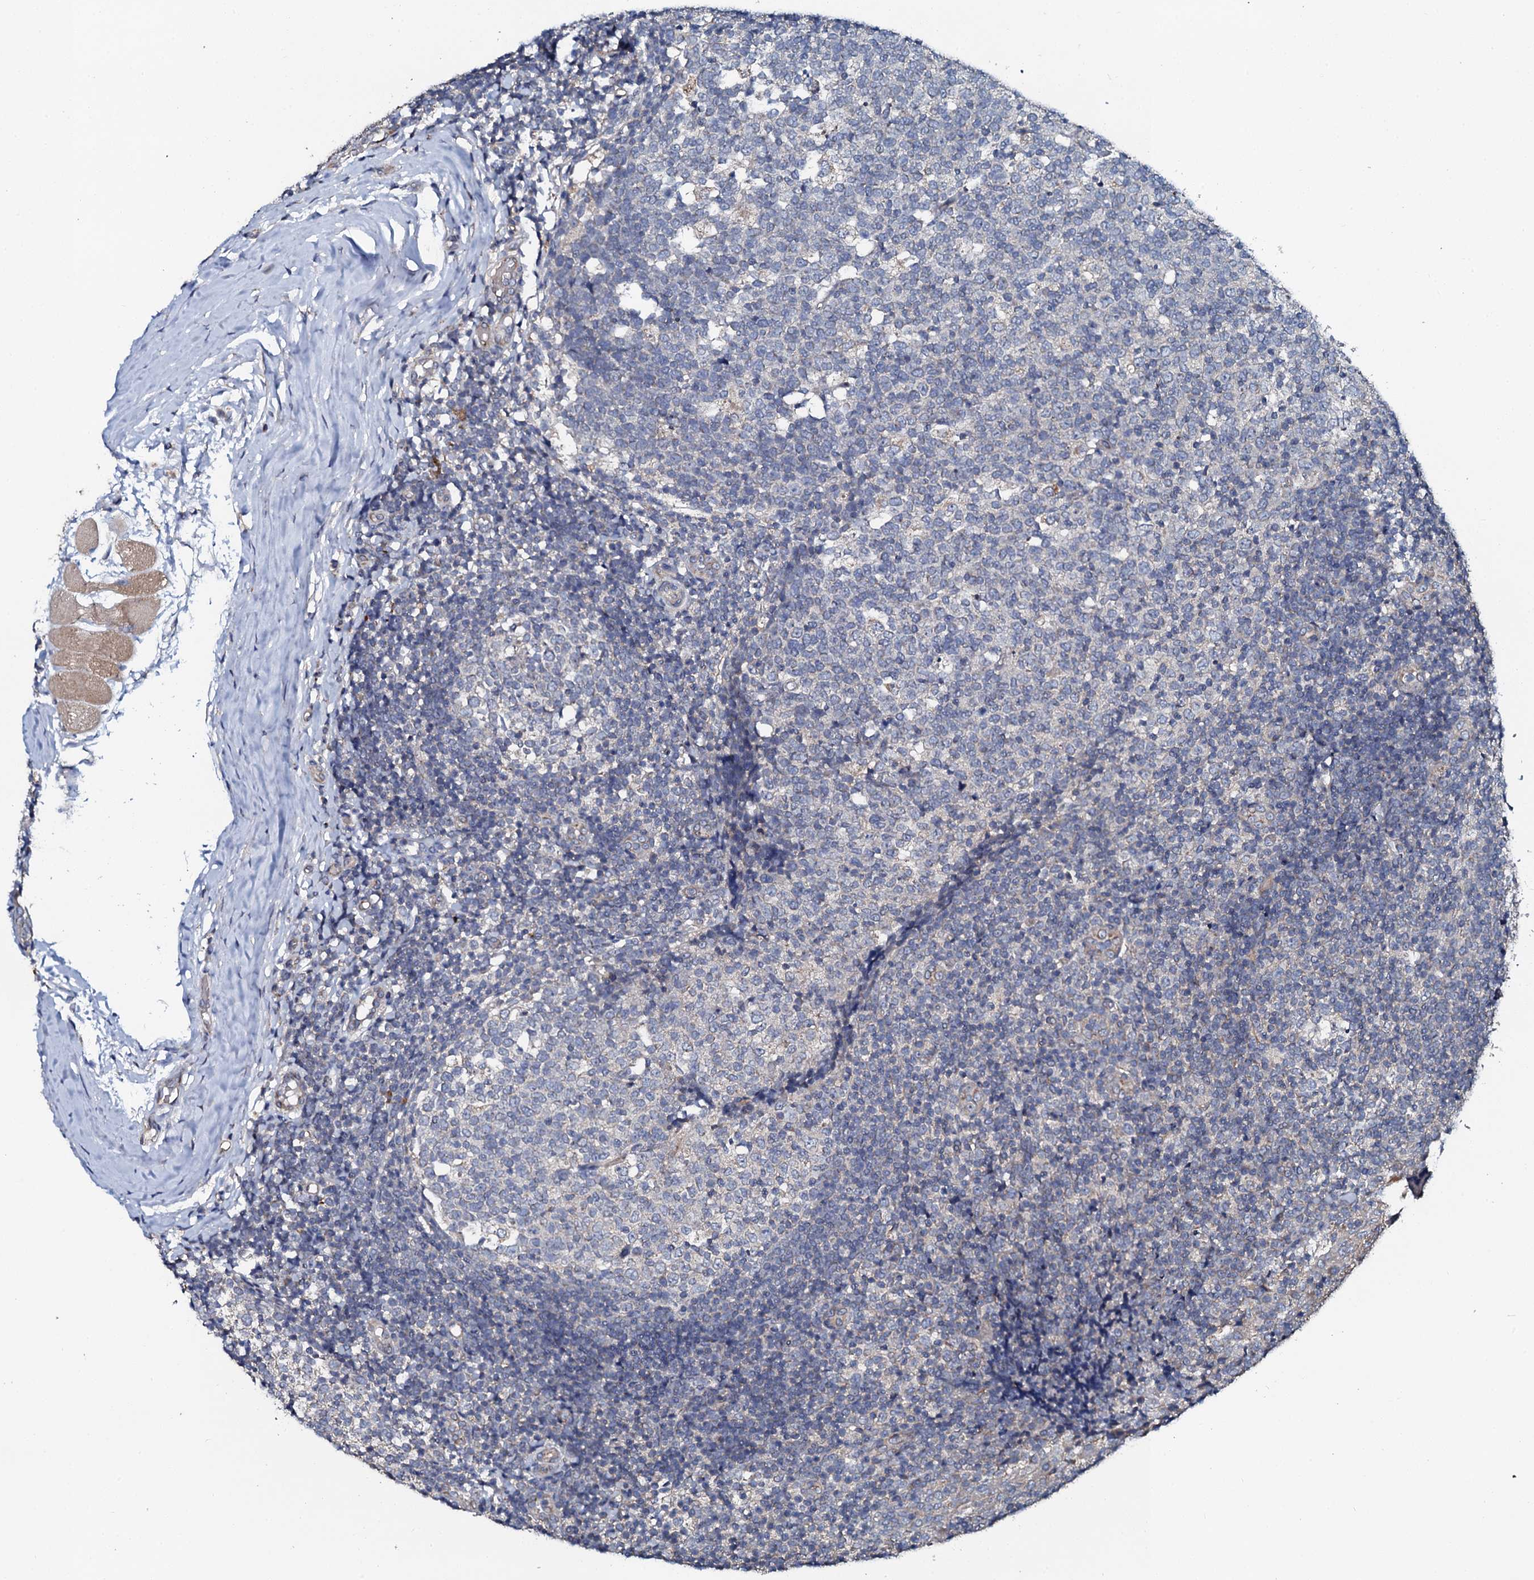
{"staining": {"intensity": "negative", "quantity": "none", "location": "none"}, "tissue": "tonsil", "cell_type": "Germinal center cells", "image_type": "normal", "snomed": [{"axis": "morphology", "description": "Normal tissue, NOS"}, {"axis": "topography", "description": "Tonsil"}], "caption": "A micrograph of tonsil stained for a protein reveals no brown staining in germinal center cells. (IHC, brightfield microscopy, high magnification).", "gene": "GLCE", "patient": {"sex": "female", "age": 19}}